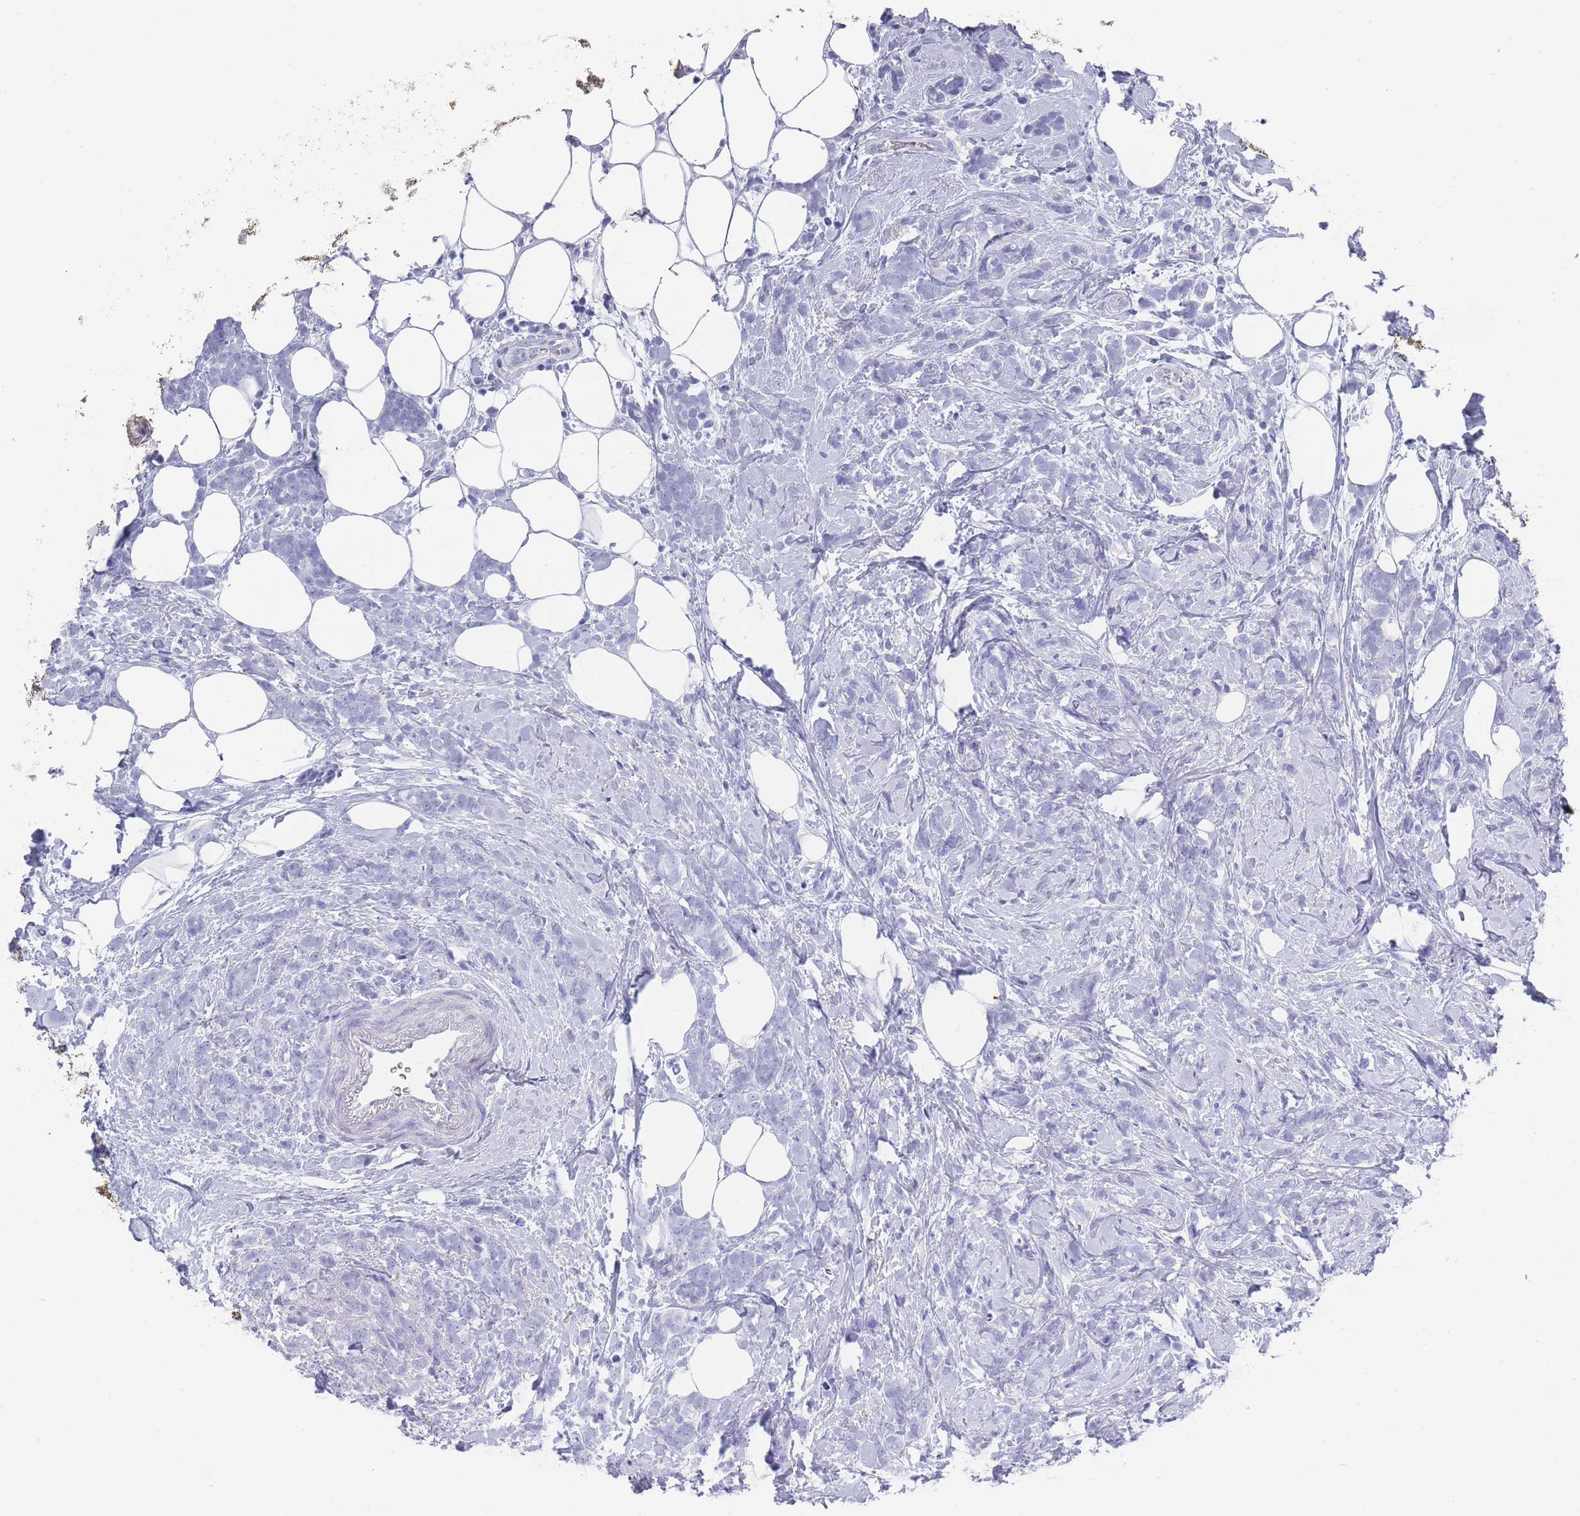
{"staining": {"intensity": "negative", "quantity": "none", "location": "none"}, "tissue": "breast cancer", "cell_type": "Tumor cells", "image_type": "cancer", "snomed": [{"axis": "morphology", "description": "Lobular carcinoma"}, {"axis": "topography", "description": "Breast"}], "caption": "There is no significant expression in tumor cells of breast cancer (lobular carcinoma). Nuclei are stained in blue.", "gene": "RAB2B", "patient": {"sex": "female", "age": 58}}